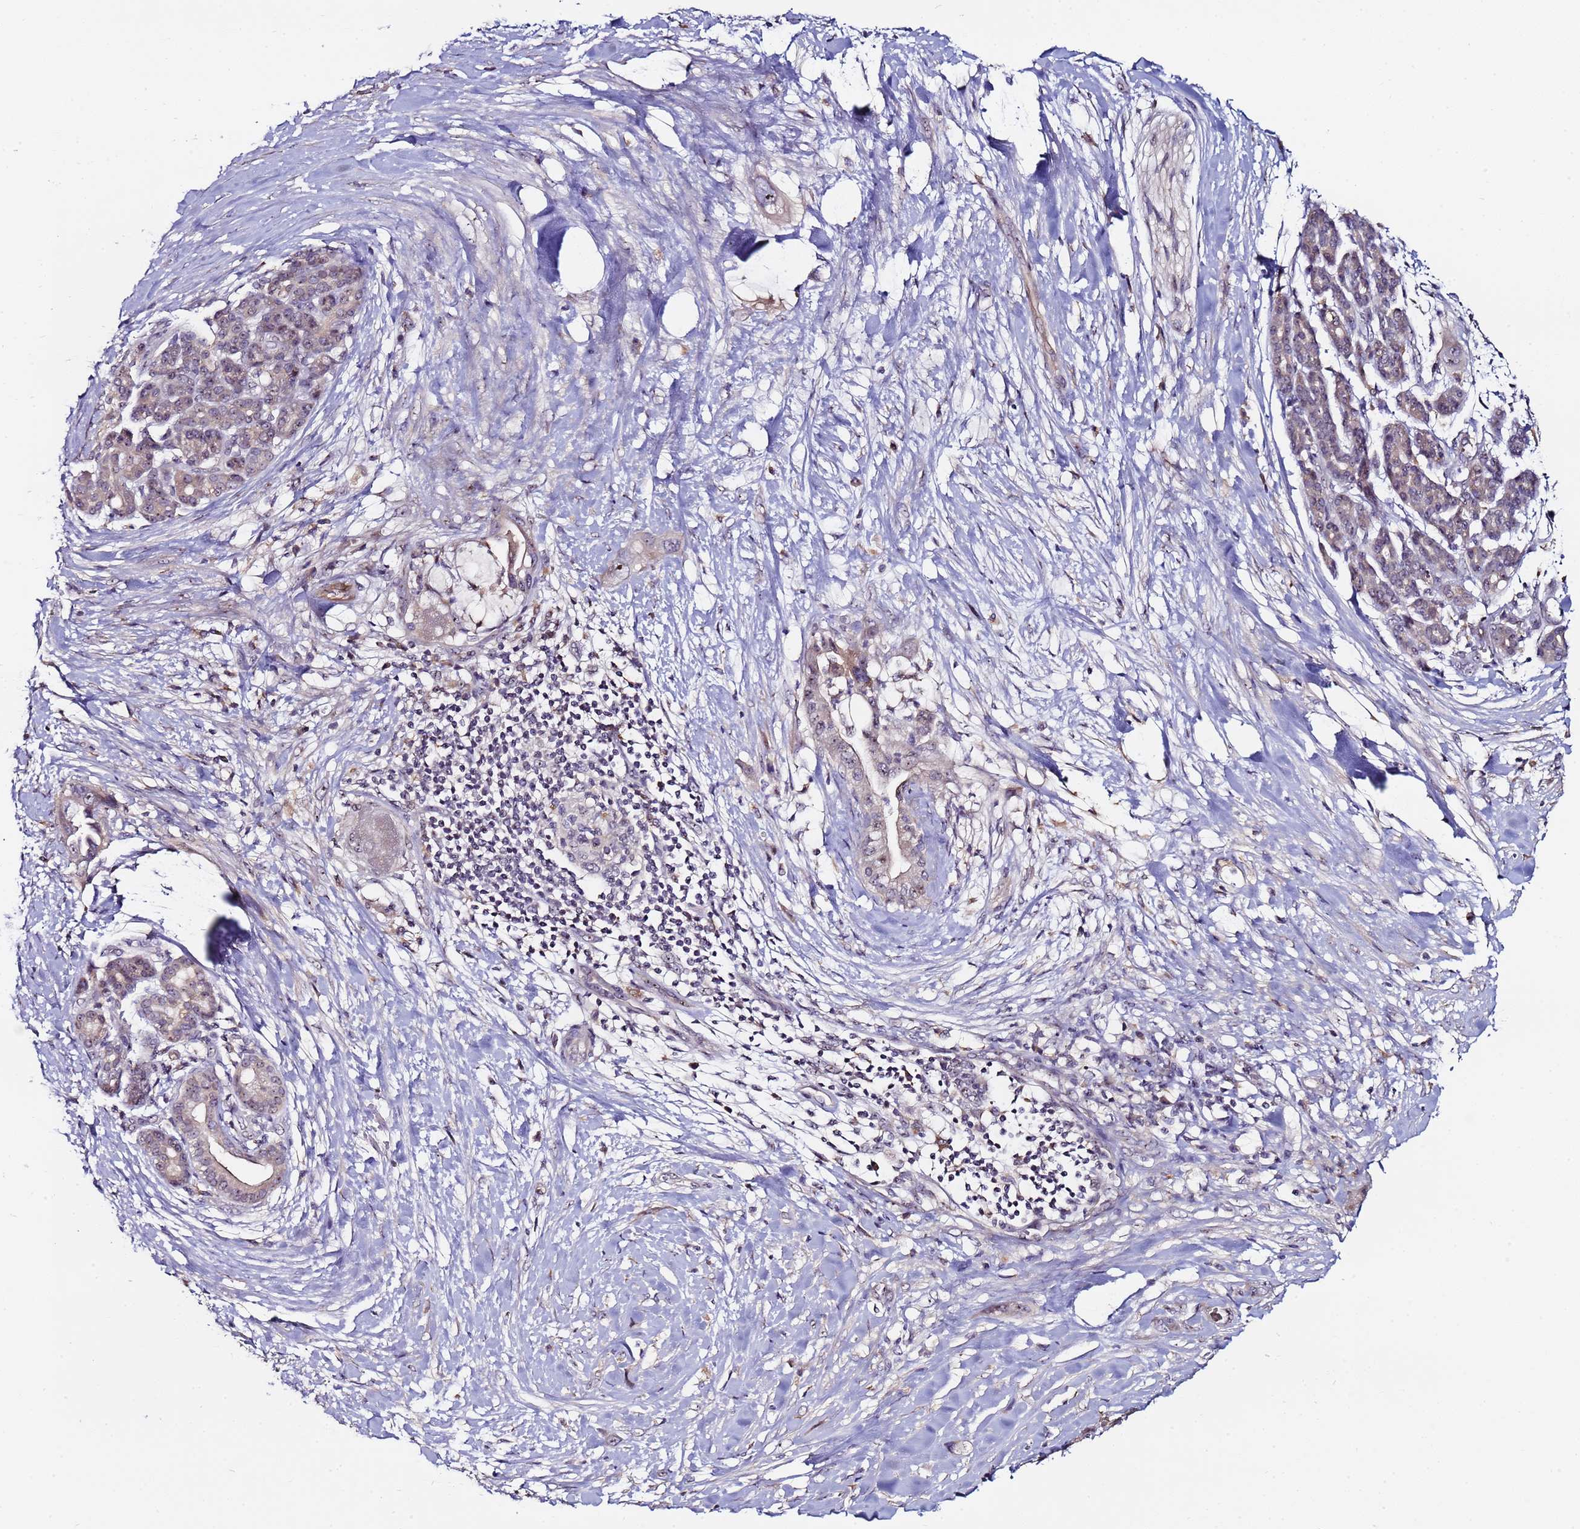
{"staining": {"intensity": "moderate", "quantity": "25%-75%", "location": "nuclear"}, "tissue": "pancreatic cancer", "cell_type": "Tumor cells", "image_type": "cancer", "snomed": [{"axis": "morphology", "description": "Adenocarcinoma, NOS"}, {"axis": "topography", "description": "Pancreas"}], "caption": "A brown stain shows moderate nuclear expression of a protein in human adenocarcinoma (pancreatic) tumor cells. (DAB (3,3'-diaminobenzidine) IHC with brightfield microscopy, high magnification).", "gene": "KRI1", "patient": {"sex": "male", "age": 59}}